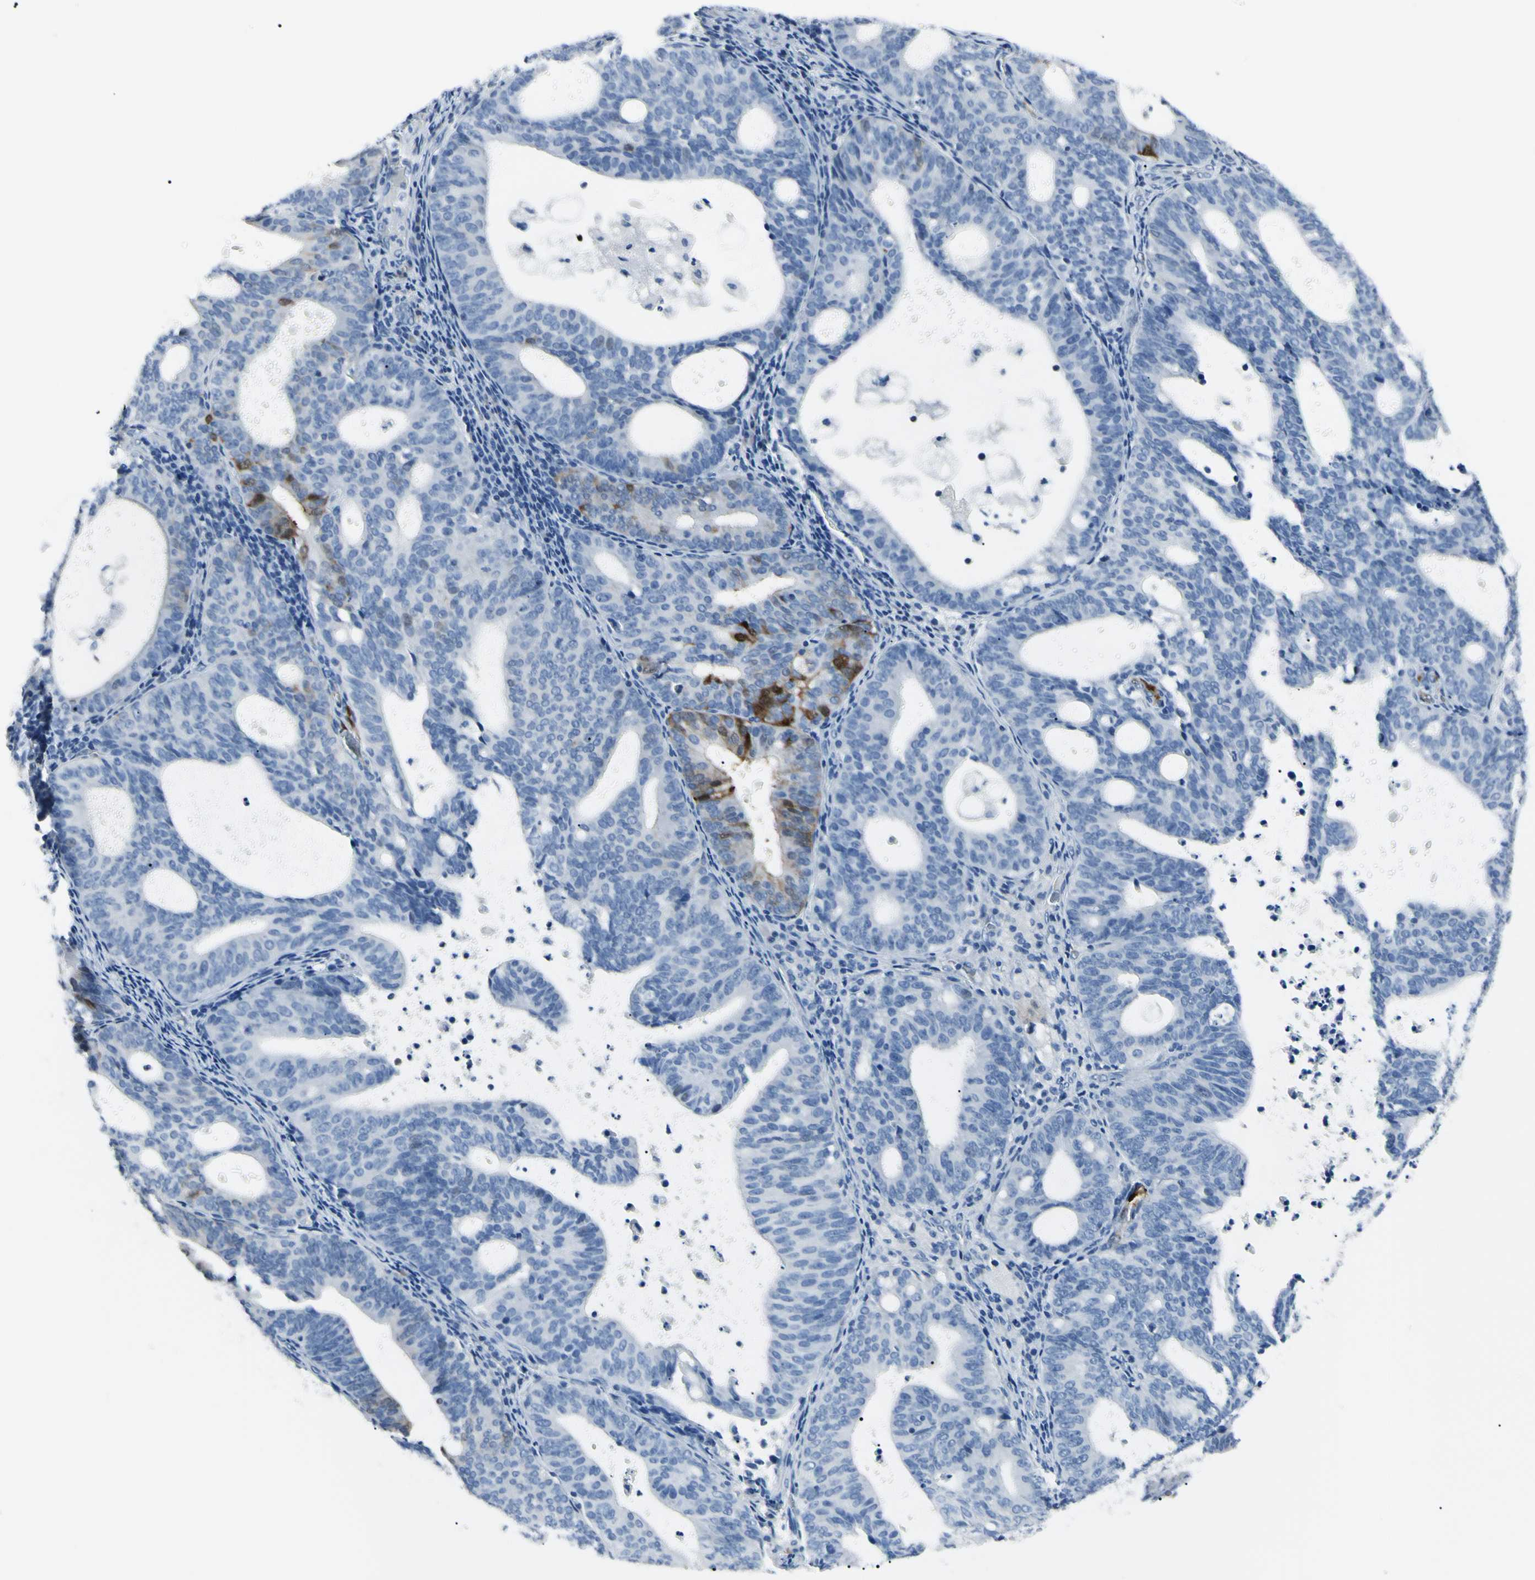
{"staining": {"intensity": "strong", "quantity": "<25%", "location": "cytoplasmic/membranous"}, "tissue": "endometrial cancer", "cell_type": "Tumor cells", "image_type": "cancer", "snomed": [{"axis": "morphology", "description": "Adenocarcinoma, NOS"}, {"axis": "topography", "description": "Uterus"}], "caption": "Brown immunohistochemical staining in human endometrial adenocarcinoma demonstrates strong cytoplasmic/membranous staining in about <25% of tumor cells.", "gene": "CA2", "patient": {"sex": "female", "age": 83}}